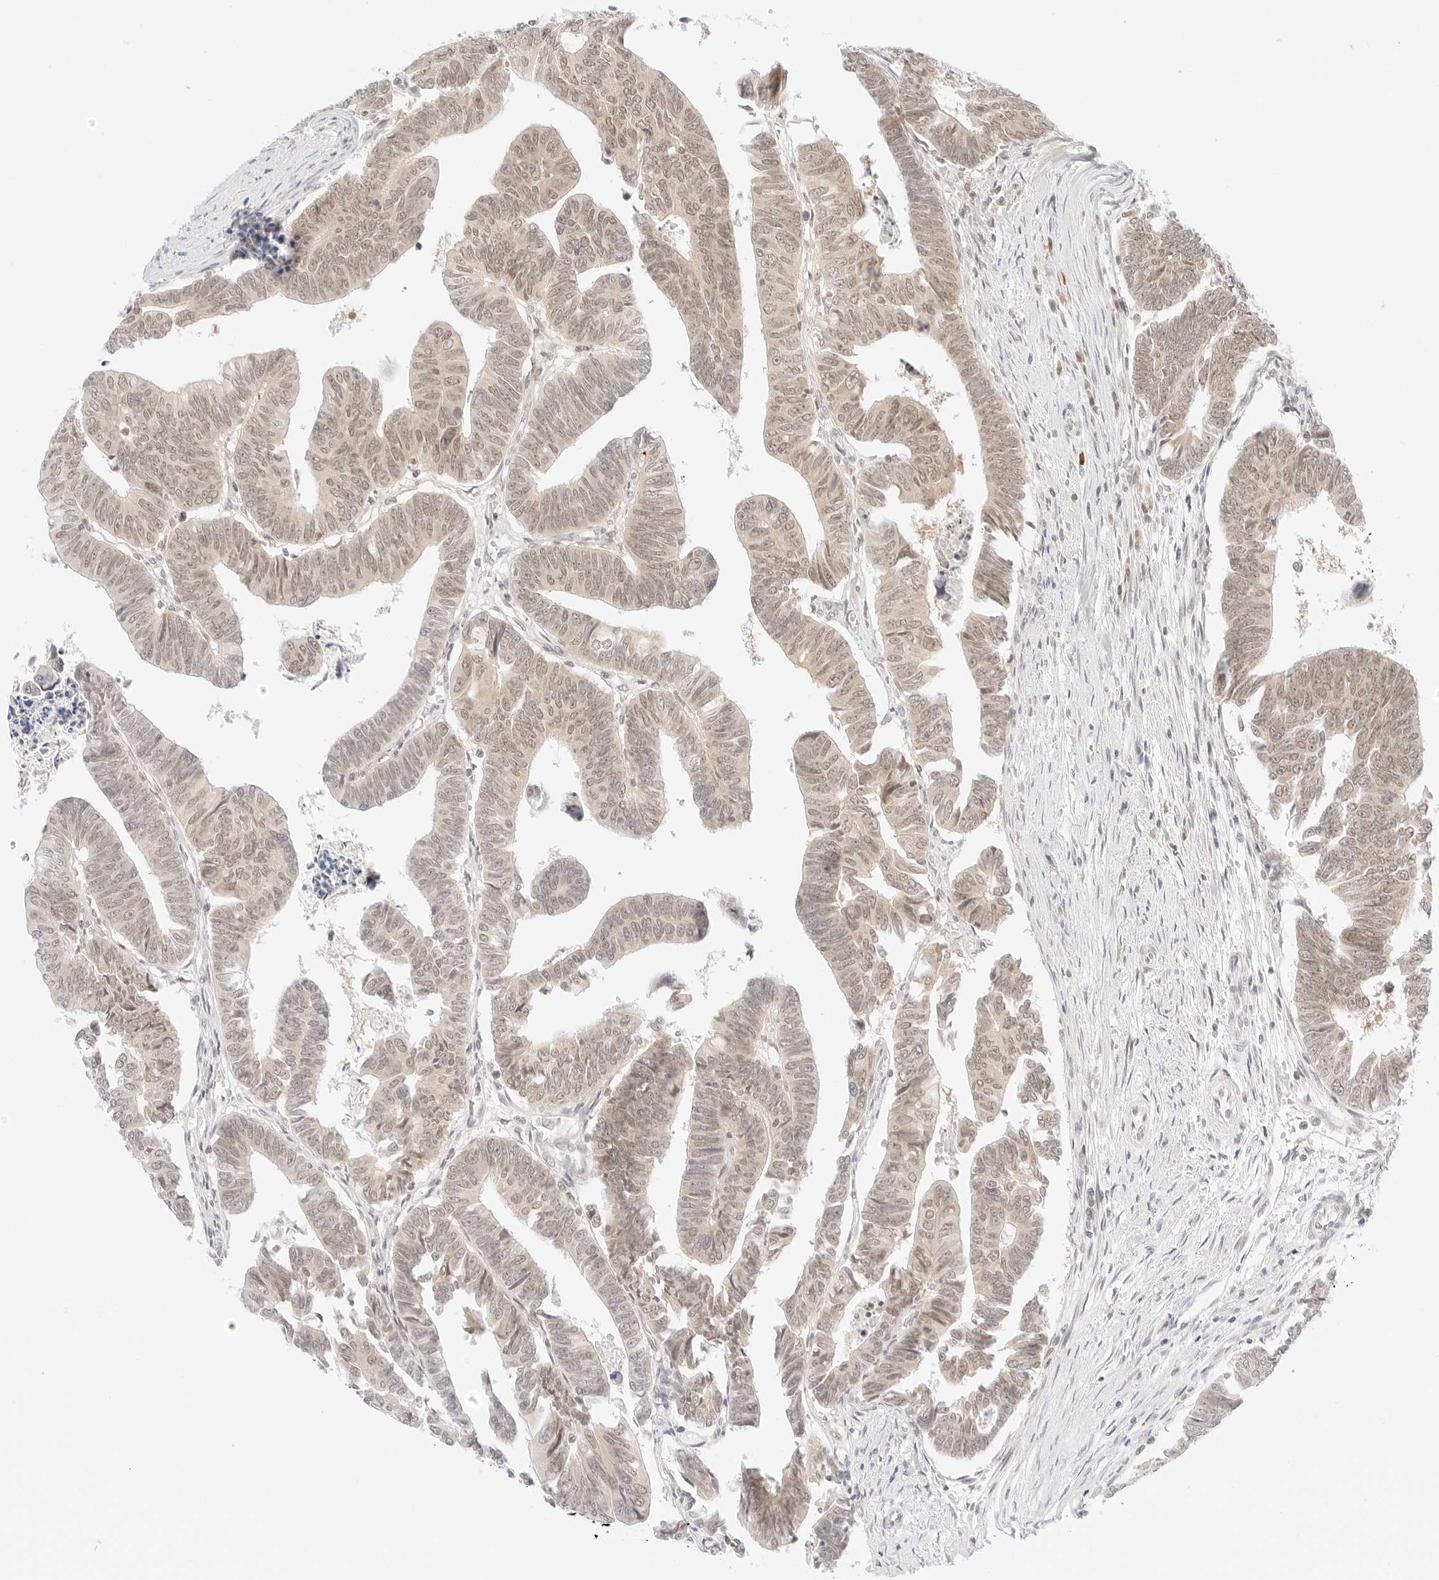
{"staining": {"intensity": "weak", "quantity": "25%-75%", "location": "nuclear"}, "tissue": "colorectal cancer", "cell_type": "Tumor cells", "image_type": "cancer", "snomed": [{"axis": "morphology", "description": "Adenocarcinoma, NOS"}, {"axis": "topography", "description": "Rectum"}], "caption": "A photomicrograph of colorectal cancer (adenocarcinoma) stained for a protein shows weak nuclear brown staining in tumor cells.", "gene": "POLR3C", "patient": {"sex": "female", "age": 65}}